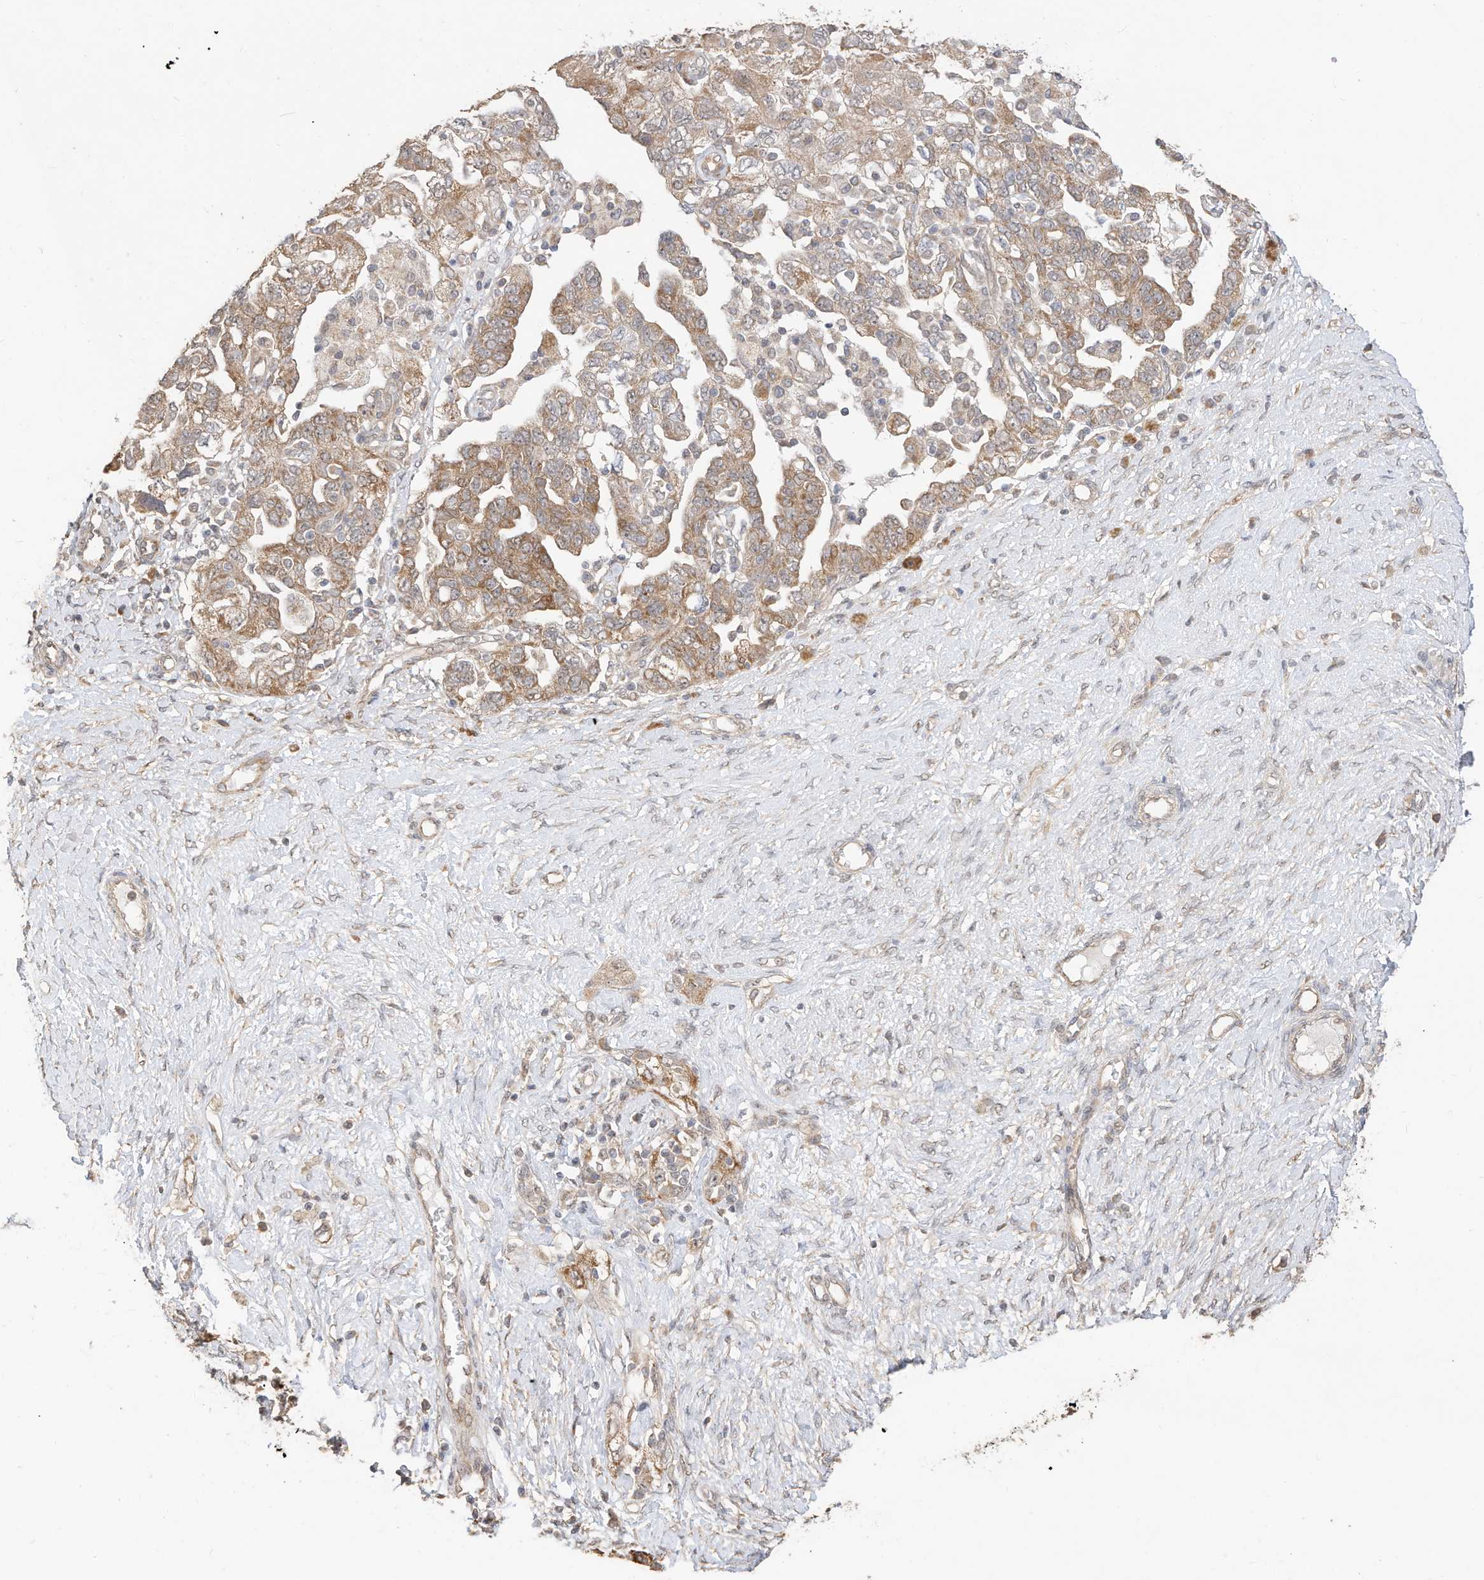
{"staining": {"intensity": "moderate", "quantity": "25%-75%", "location": "cytoplasmic/membranous"}, "tissue": "ovarian cancer", "cell_type": "Tumor cells", "image_type": "cancer", "snomed": [{"axis": "morphology", "description": "Carcinoma, NOS"}, {"axis": "morphology", "description": "Cystadenocarcinoma, serous, NOS"}, {"axis": "topography", "description": "Ovary"}], "caption": "Tumor cells demonstrate medium levels of moderate cytoplasmic/membranous positivity in approximately 25%-75% of cells in human ovarian carcinoma. (DAB (3,3'-diaminobenzidine) IHC, brown staining for protein, blue staining for nuclei).", "gene": "CAGE1", "patient": {"sex": "female", "age": 69}}